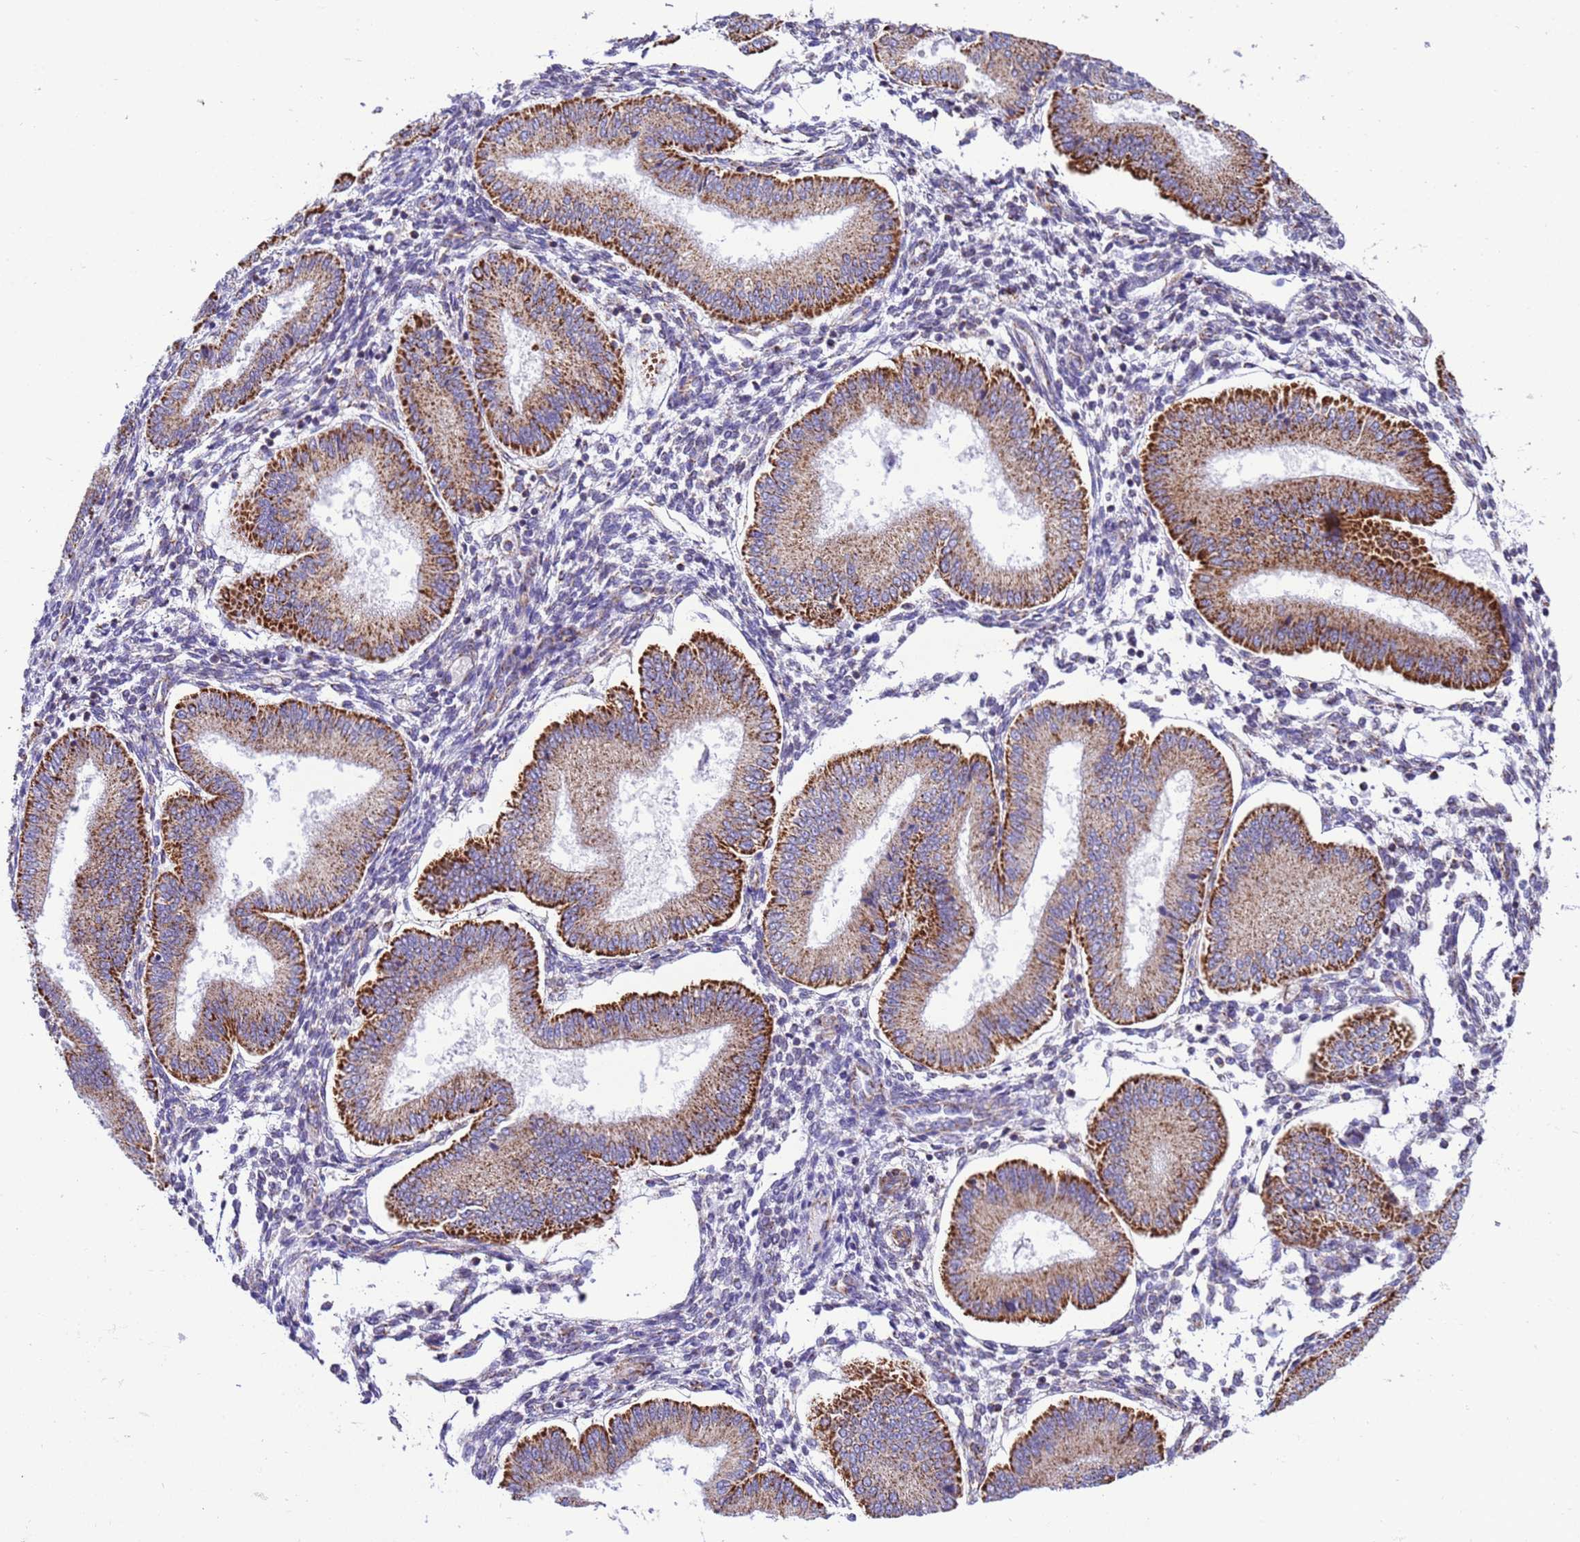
{"staining": {"intensity": "negative", "quantity": "none", "location": "none"}, "tissue": "endometrium", "cell_type": "Cells in endometrial stroma", "image_type": "normal", "snomed": [{"axis": "morphology", "description": "Normal tissue, NOS"}, {"axis": "topography", "description": "Endometrium"}], "caption": "High power microscopy image of an immunohistochemistry histopathology image of unremarkable endometrium, revealing no significant expression in cells in endometrial stroma.", "gene": "RNF165", "patient": {"sex": "female", "age": 39}}